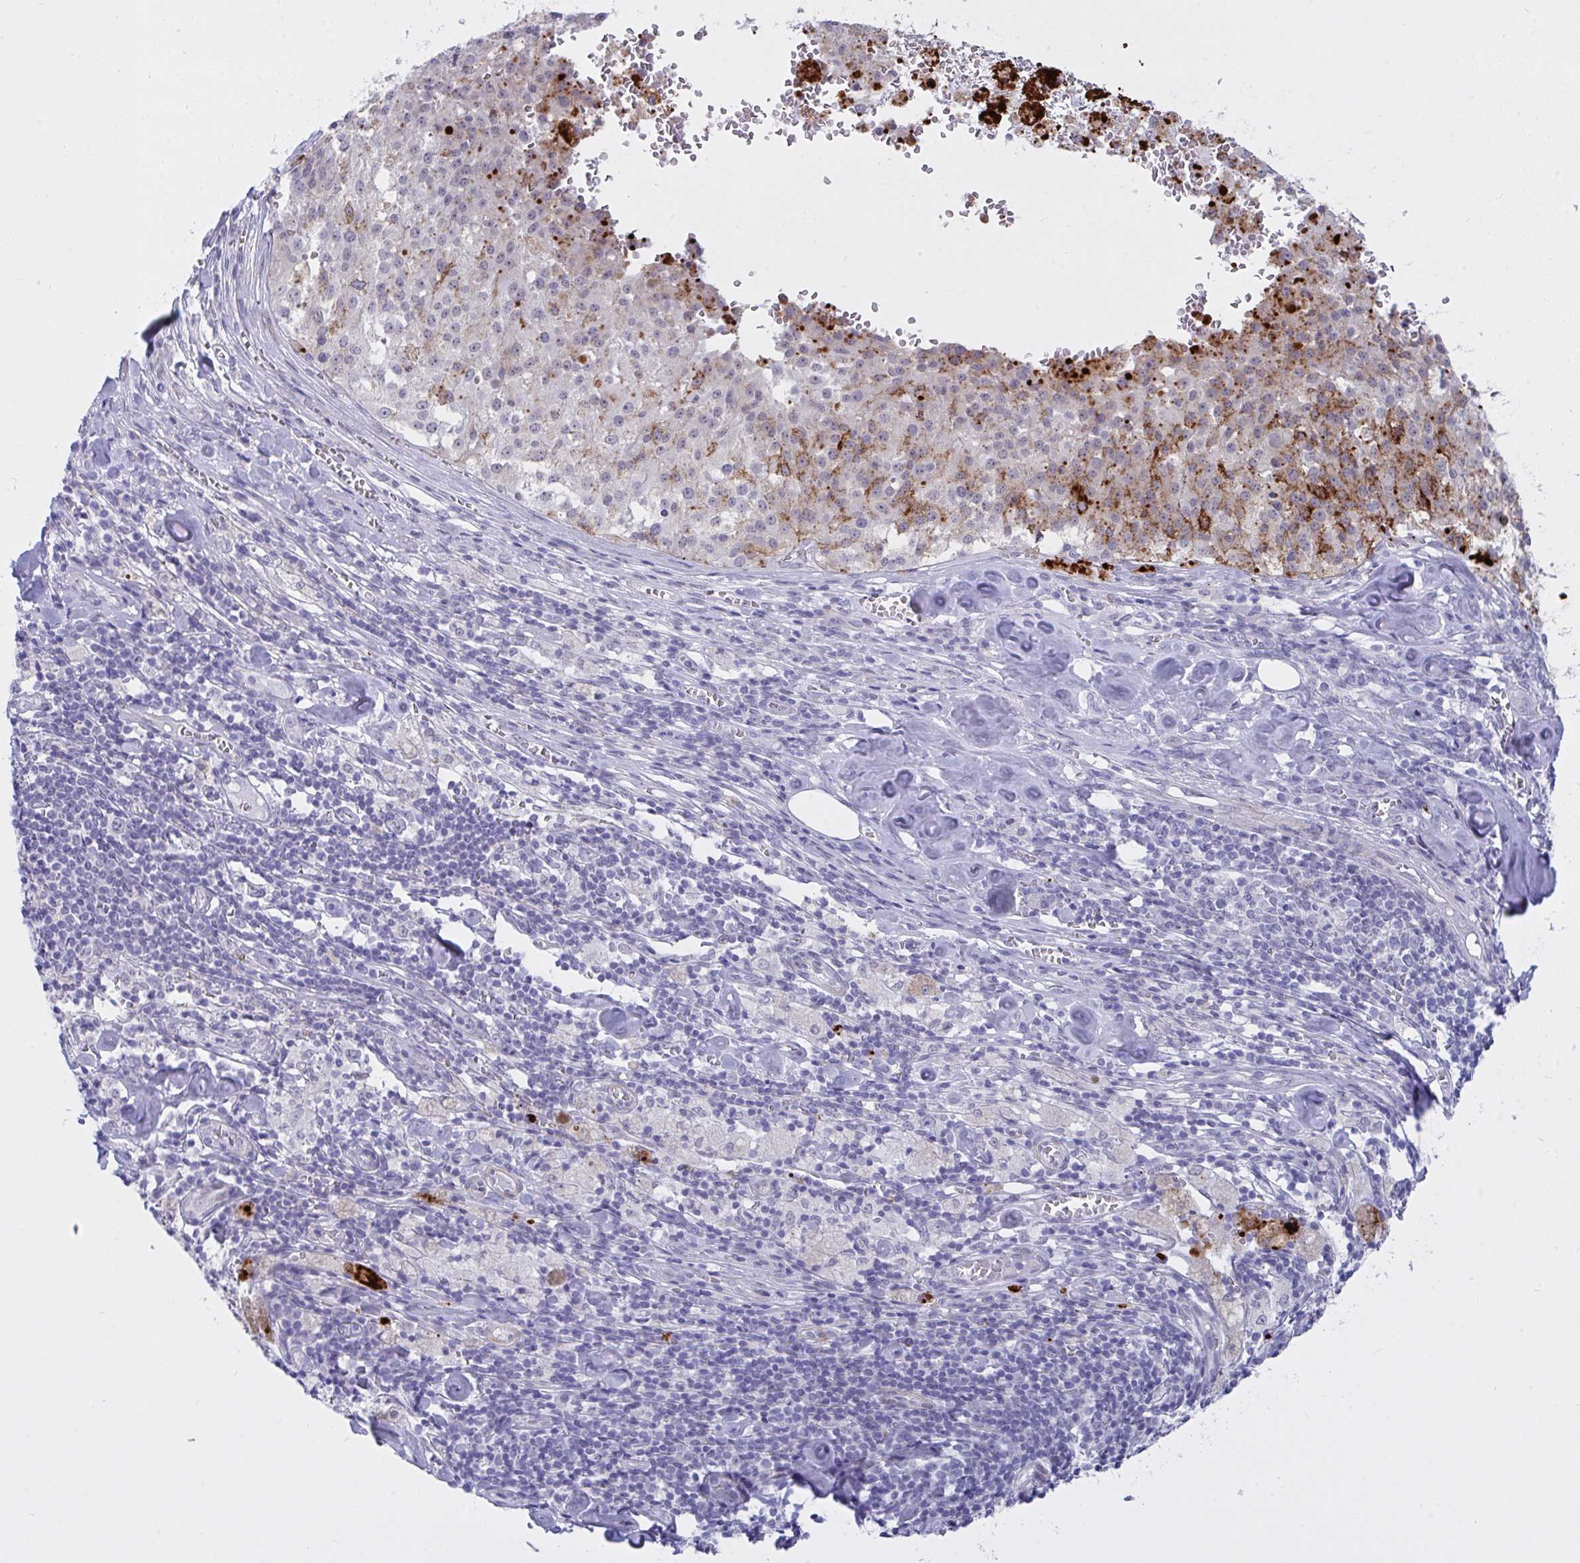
{"staining": {"intensity": "negative", "quantity": "none", "location": "none"}, "tissue": "melanoma", "cell_type": "Tumor cells", "image_type": "cancer", "snomed": [{"axis": "morphology", "description": "Malignant melanoma, Metastatic site"}, {"axis": "topography", "description": "Lymph node"}], "caption": "Histopathology image shows no significant protein positivity in tumor cells of melanoma.", "gene": "FBXL22", "patient": {"sex": "female", "age": 64}}